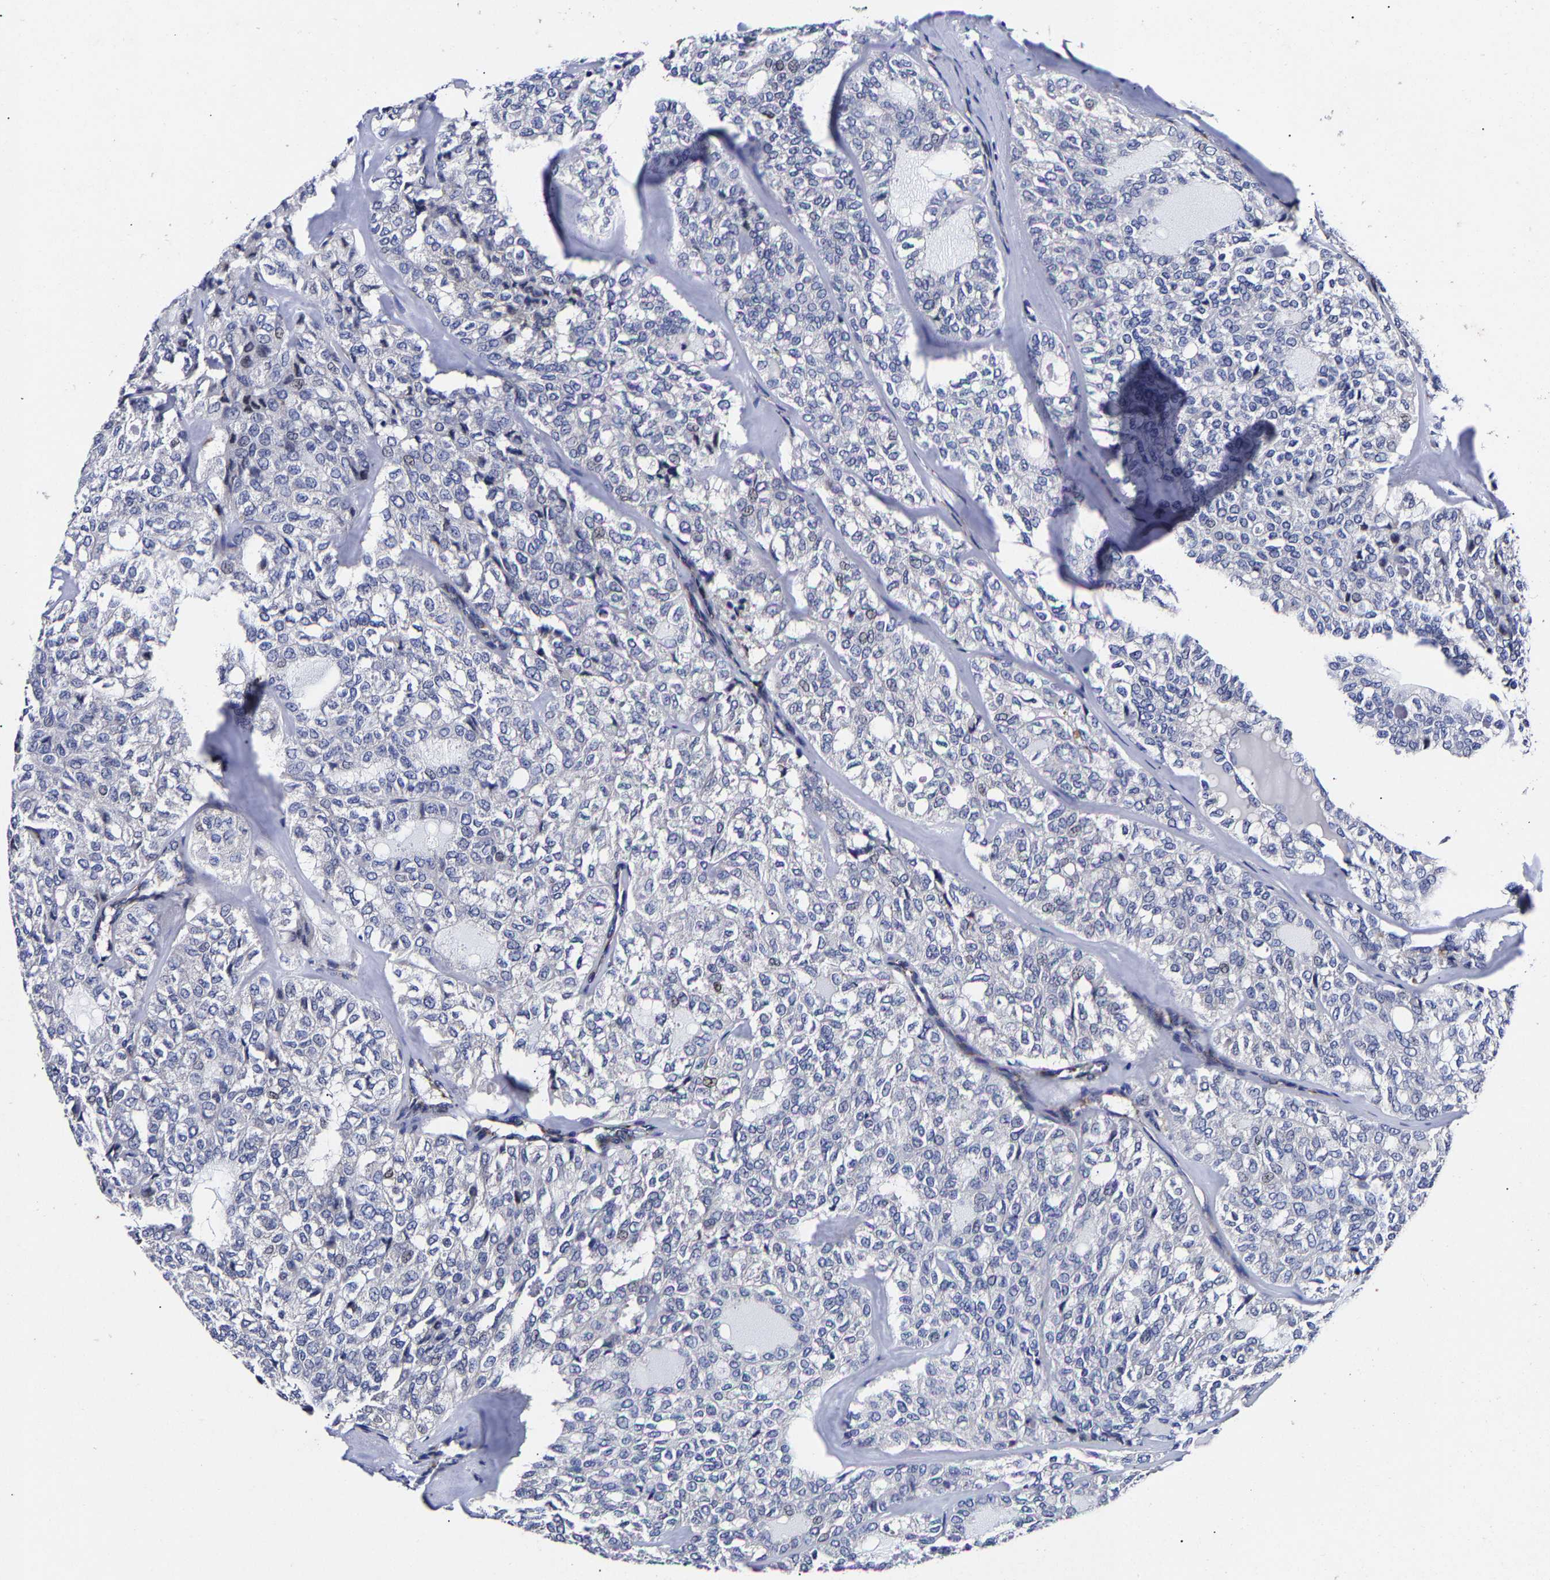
{"staining": {"intensity": "negative", "quantity": "none", "location": "none"}, "tissue": "thyroid cancer", "cell_type": "Tumor cells", "image_type": "cancer", "snomed": [{"axis": "morphology", "description": "Follicular adenoma carcinoma, NOS"}, {"axis": "topography", "description": "Thyroid gland"}], "caption": "The micrograph displays no significant staining in tumor cells of thyroid follicular adenoma carcinoma.", "gene": "AASS", "patient": {"sex": "male", "age": 75}}